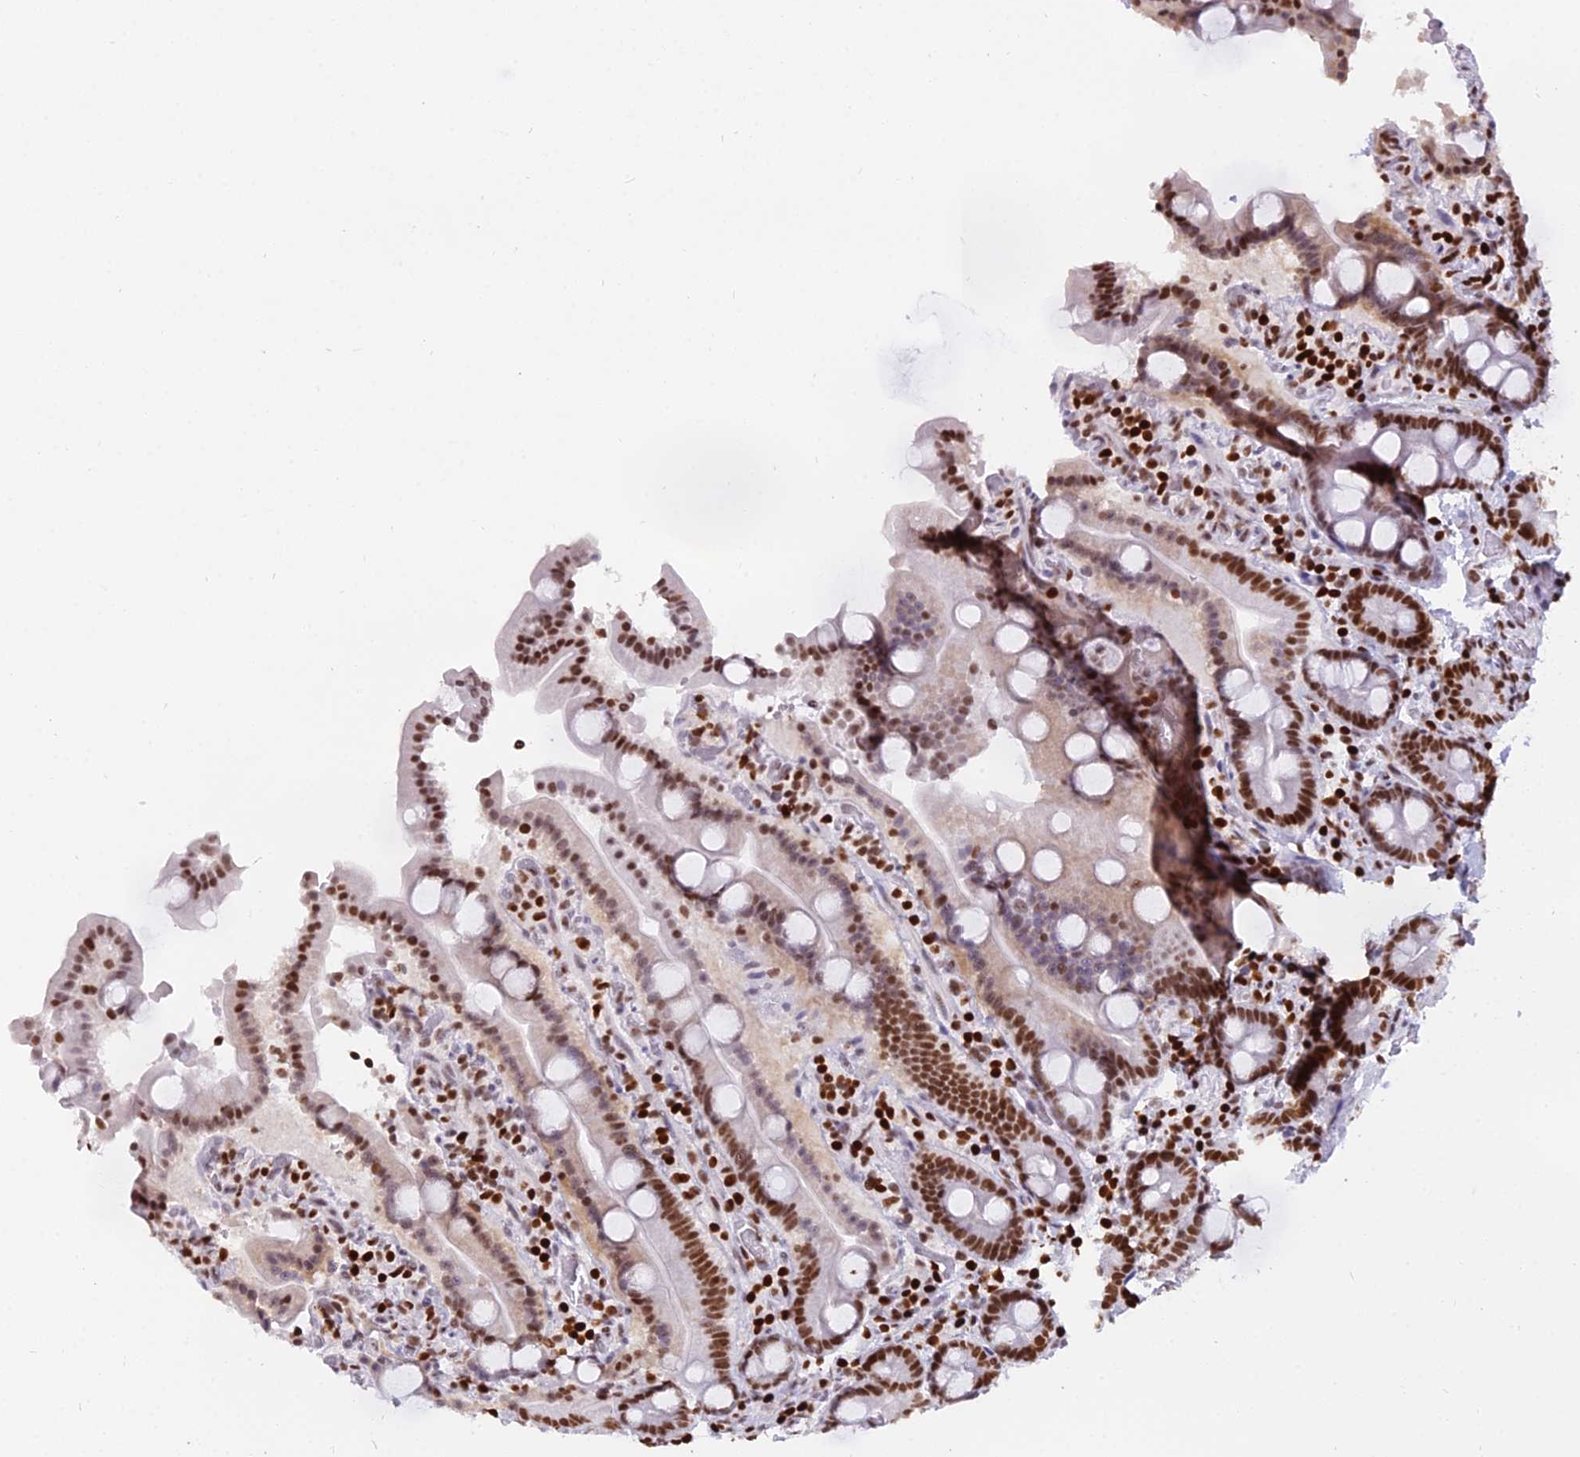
{"staining": {"intensity": "strong", "quantity": ">75%", "location": "nuclear"}, "tissue": "duodenum", "cell_type": "Glandular cells", "image_type": "normal", "snomed": [{"axis": "morphology", "description": "Normal tissue, NOS"}, {"axis": "topography", "description": "Duodenum"}], "caption": "This histopathology image reveals benign duodenum stained with immunohistochemistry to label a protein in brown. The nuclear of glandular cells show strong positivity for the protein. Nuclei are counter-stained blue.", "gene": "PARP1", "patient": {"sex": "male", "age": 55}}